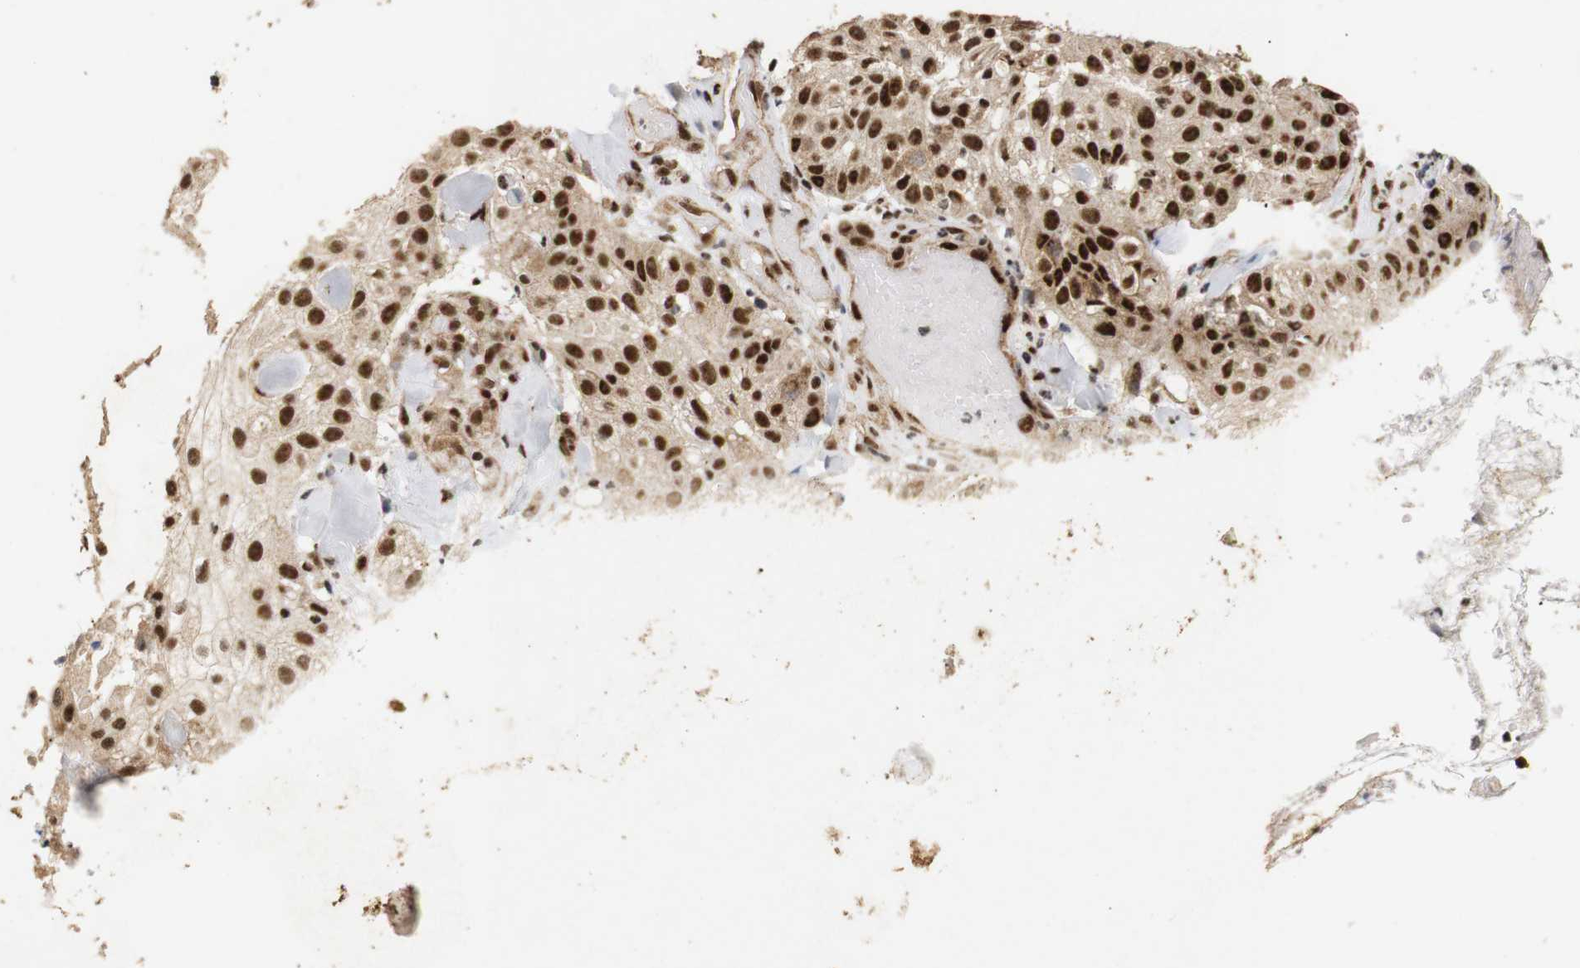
{"staining": {"intensity": "moderate", "quantity": ">75%", "location": "nuclear"}, "tissue": "skin cancer", "cell_type": "Tumor cells", "image_type": "cancer", "snomed": [{"axis": "morphology", "description": "Squamous cell carcinoma, NOS"}, {"axis": "topography", "description": "Skin"}], "caption": "This histopathology image displays immunohistochemistry (IHC) staining of skin cancer, with medium moderate nuclear positivity in approximately >75% of tumor cells.", "gene": "PYM1", "patient": {"sex": "male", "age": 86}}